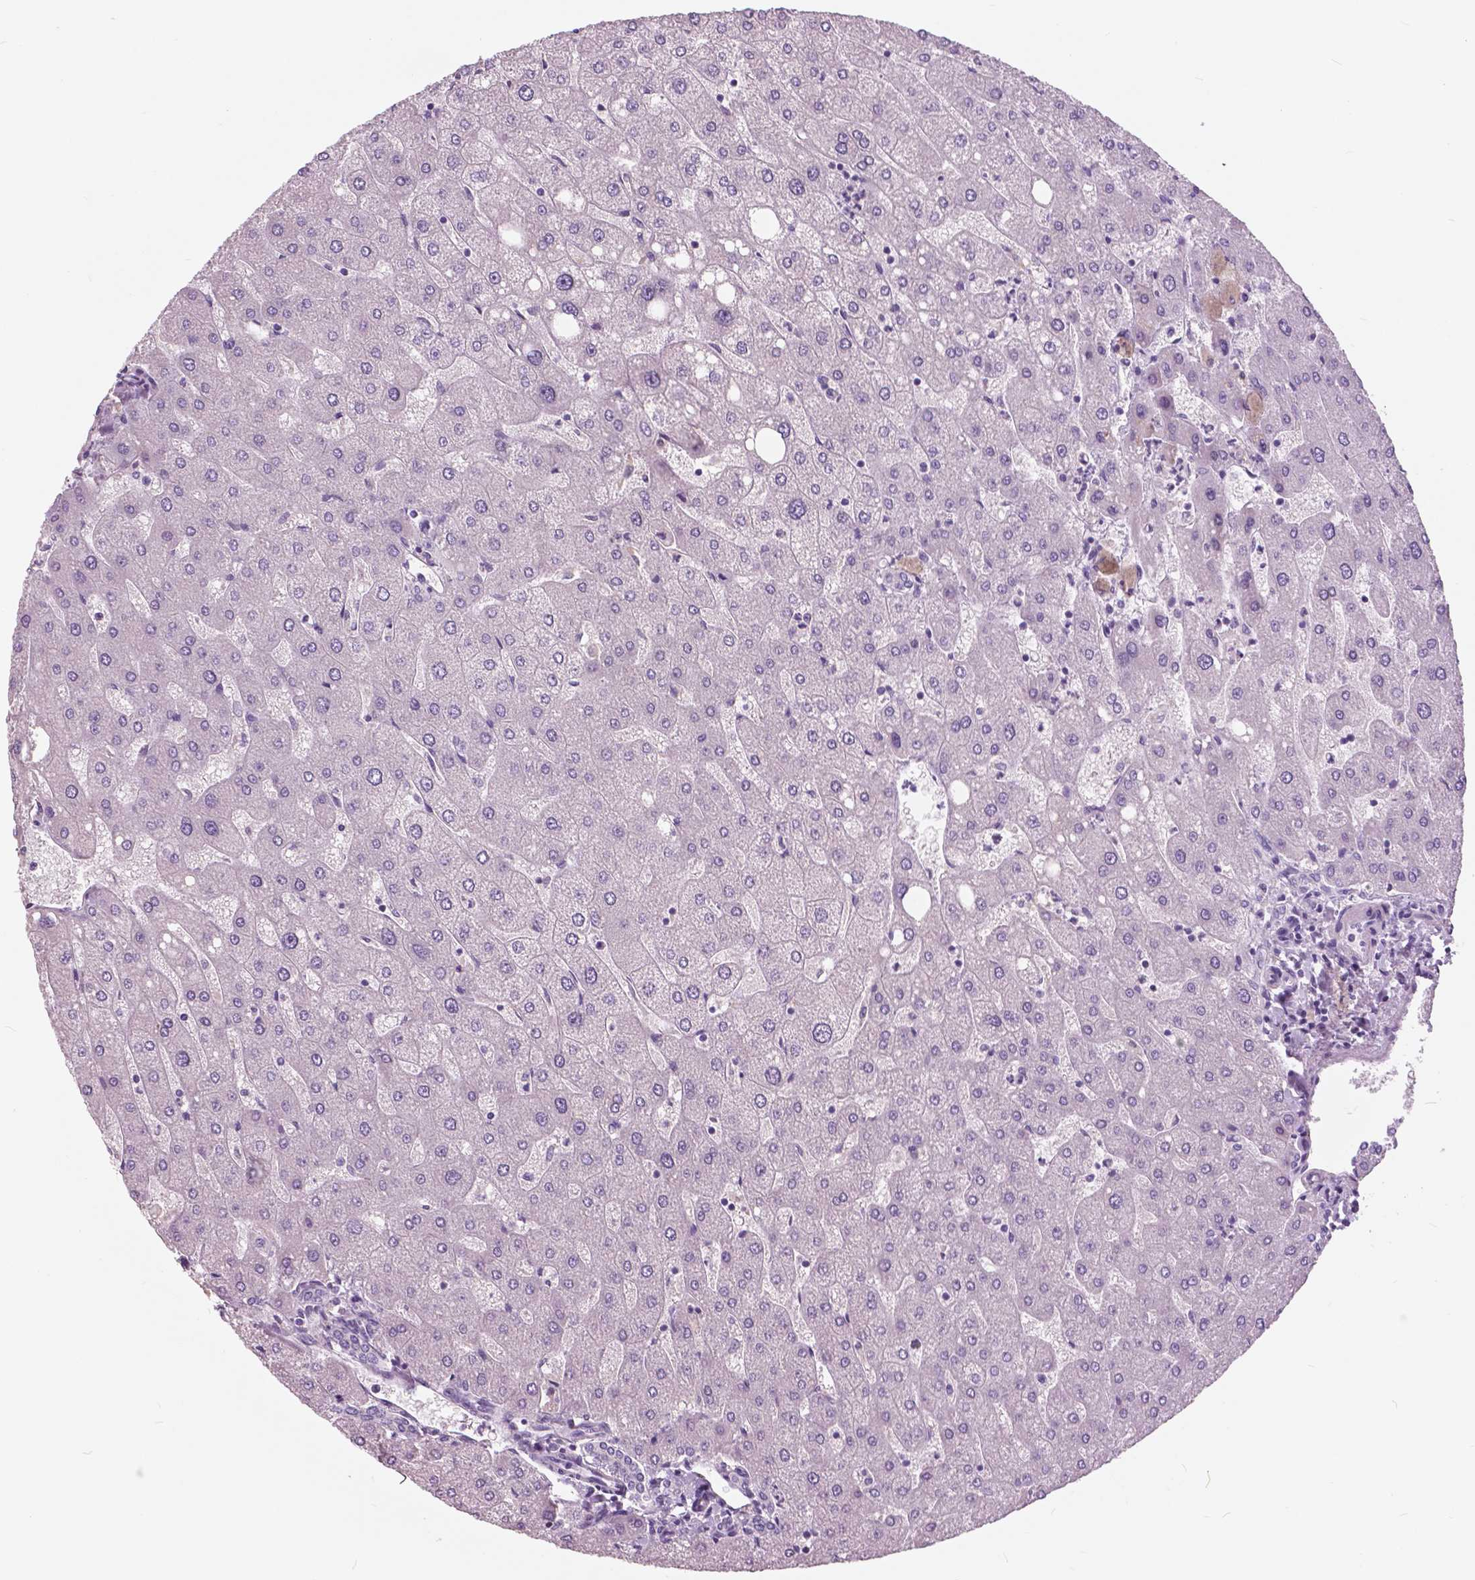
{"staining": {"intensity": "negative", "quantity": "none", "location": "none"}, "tissue": "liver", "cell_type": "Cholangiocytes", "image_type": "normal", "snomed": [{"axis": "morphology", "description": "Normal tissue, NOS"}, {"axis": "topography", "description": "Liver"}], "caption": "DAB immunohistochemical staining of normal human liver demonstrates no significant expression in cholangiocytes.", "gene": "SERPINI1", "patient": {"sex": "male", "age": 67}}